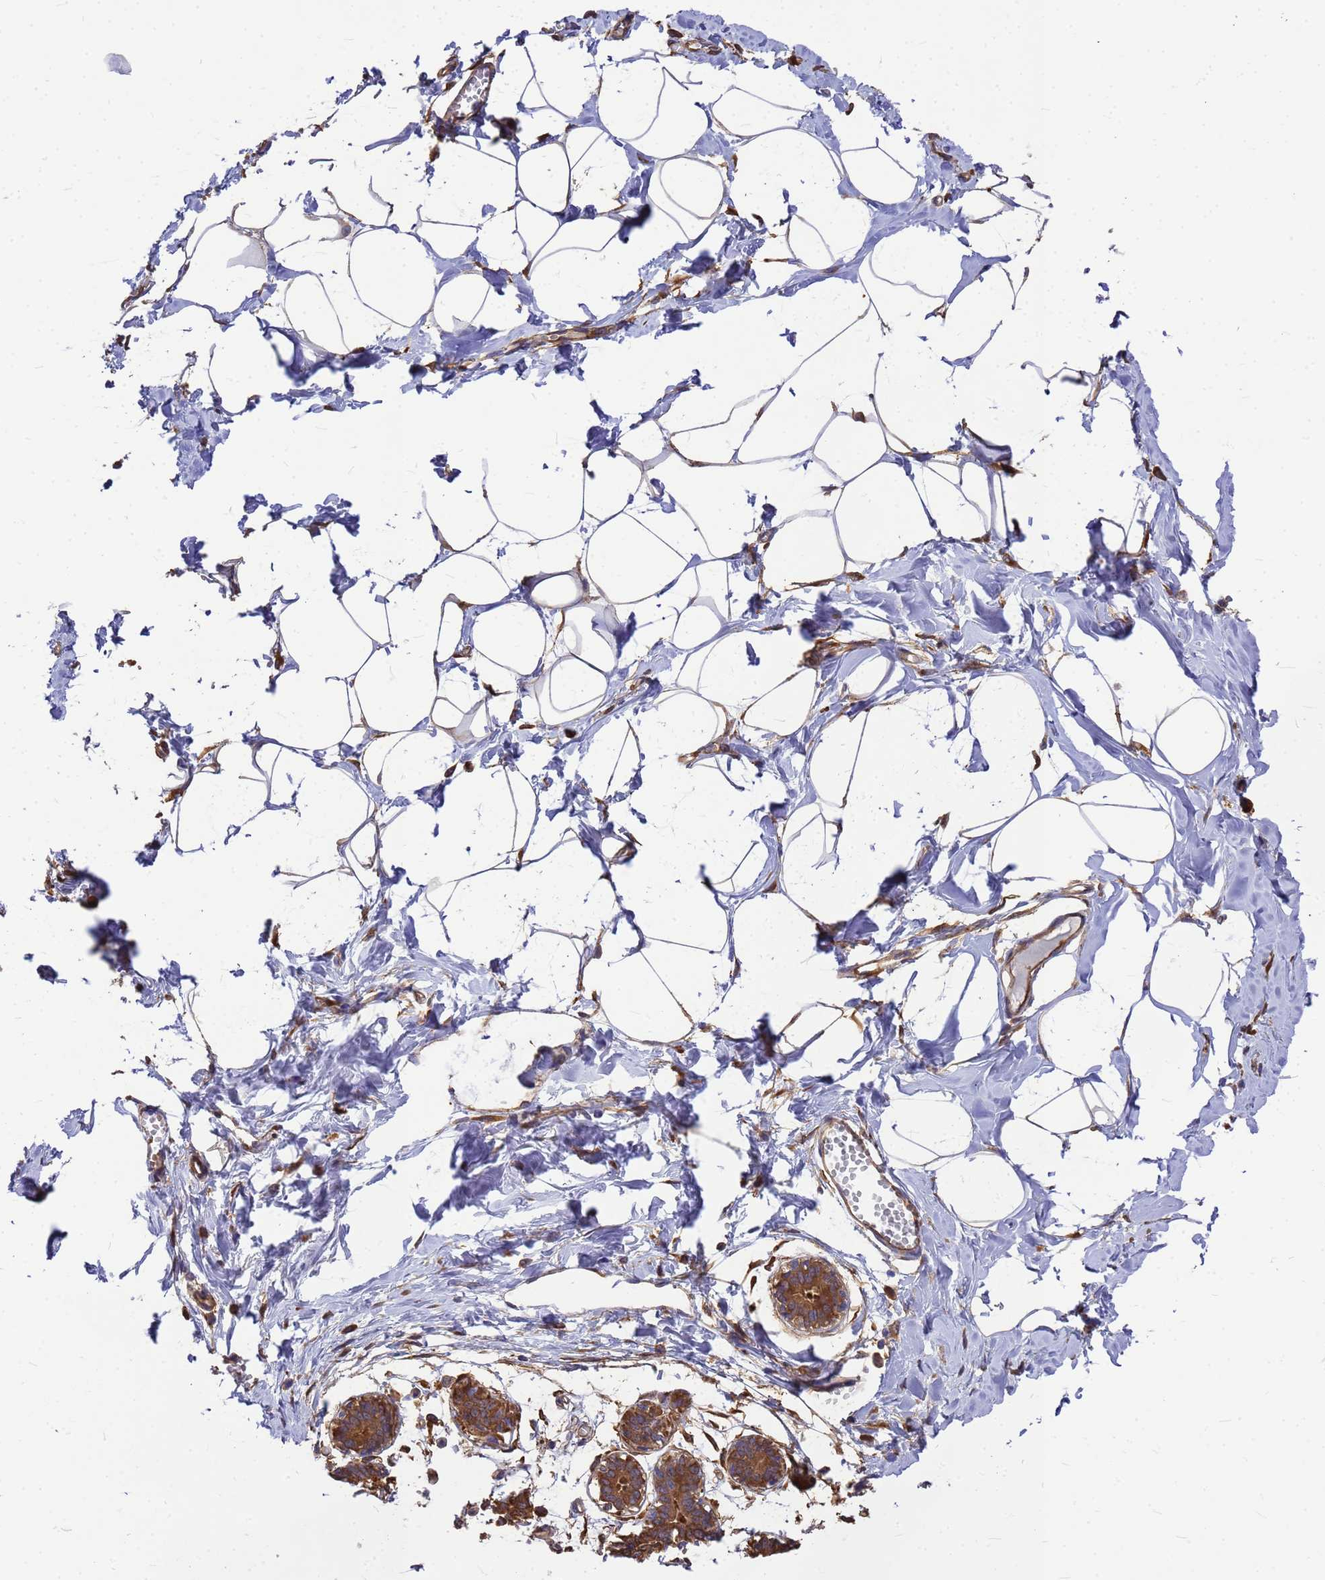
{"staining": {"intensity": "moderate", "quantity": "25%-75%", "location": "cytoplasmic/membranous"}, "tissue": "breast", "cell_type": "Adipocytes", "image_type": "normal", "snomed": [{"axis": "morphology", "description": "Normal tissue, NOS"}, {"axis": "topography", "description": "Breast"}], "caption": "Breast was stained to show a protein in brown. There is medium levels of moderate cytoplasmic/membranous positivity in about 25%-75% of adipocytes. Immunohistochemistry (ihc) stains the protein of interest in brown and the nuclei are stained blue.", "gene": "GID4", "patient": {"sex": "female", "age": 27}}